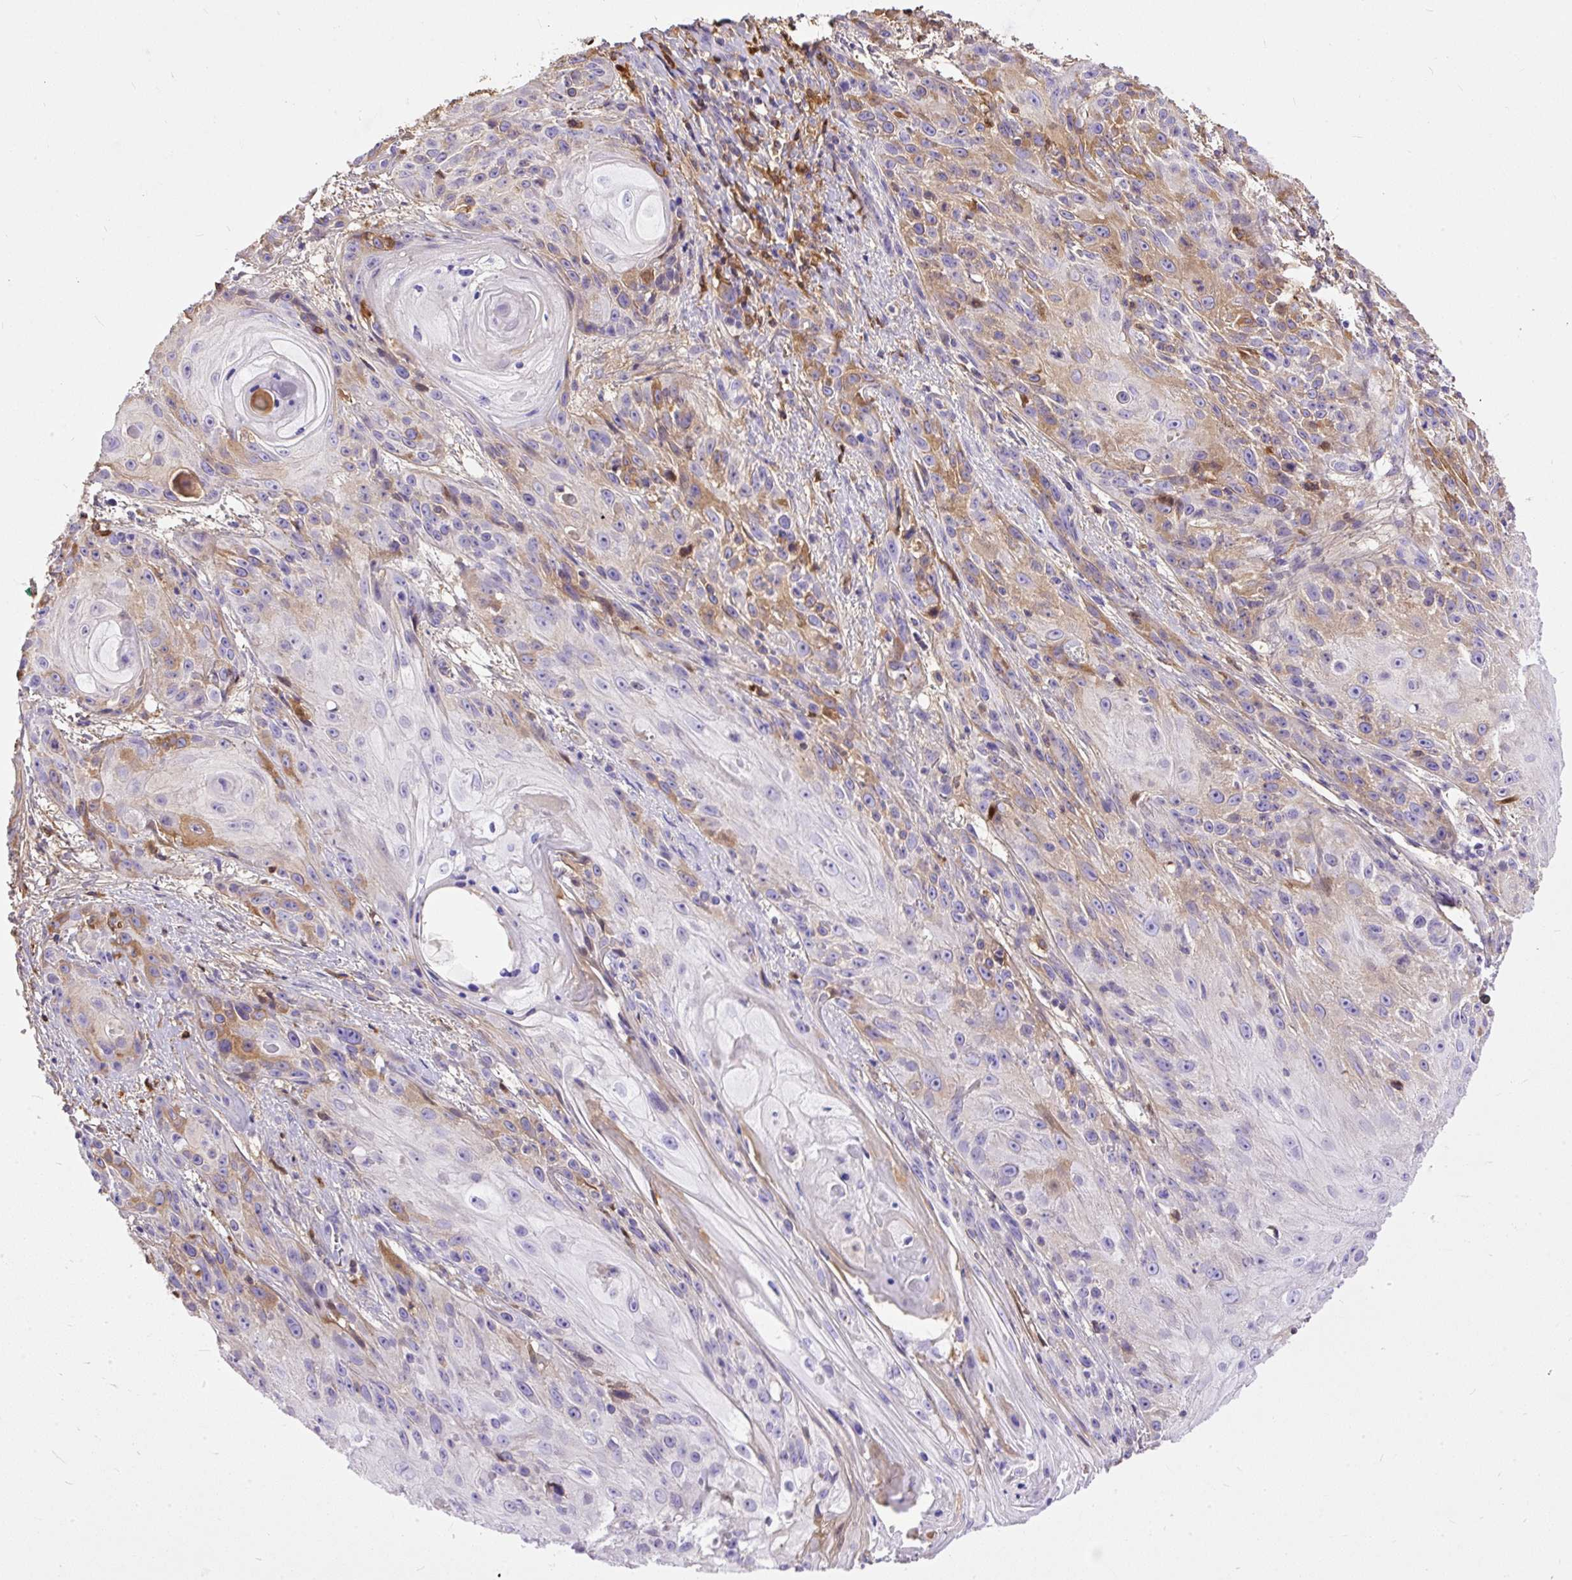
{"staining": {"intensity": "weak", "quantity": "<25%", "location": "cytoplasmic/membranous"}, "tissue": "skin cancer", "cell_type": "Tumor cells", "image_type": "cancer", "snomed": [{"axis": "morphology", "description": "Squamous cell carcinoma, NOS"}, {"axis": "topography", "description": "Skin"}, {"axis": "topography", "description": "Vulva"}], "caption": "This is a histopathology image of immunohistochemistry staining of skin cancer (squamous cell carcinoma), which shows no positivity in tumor cells.", "gene": "CLEC3B", "patient": {"sex": "female", "age": 76}}